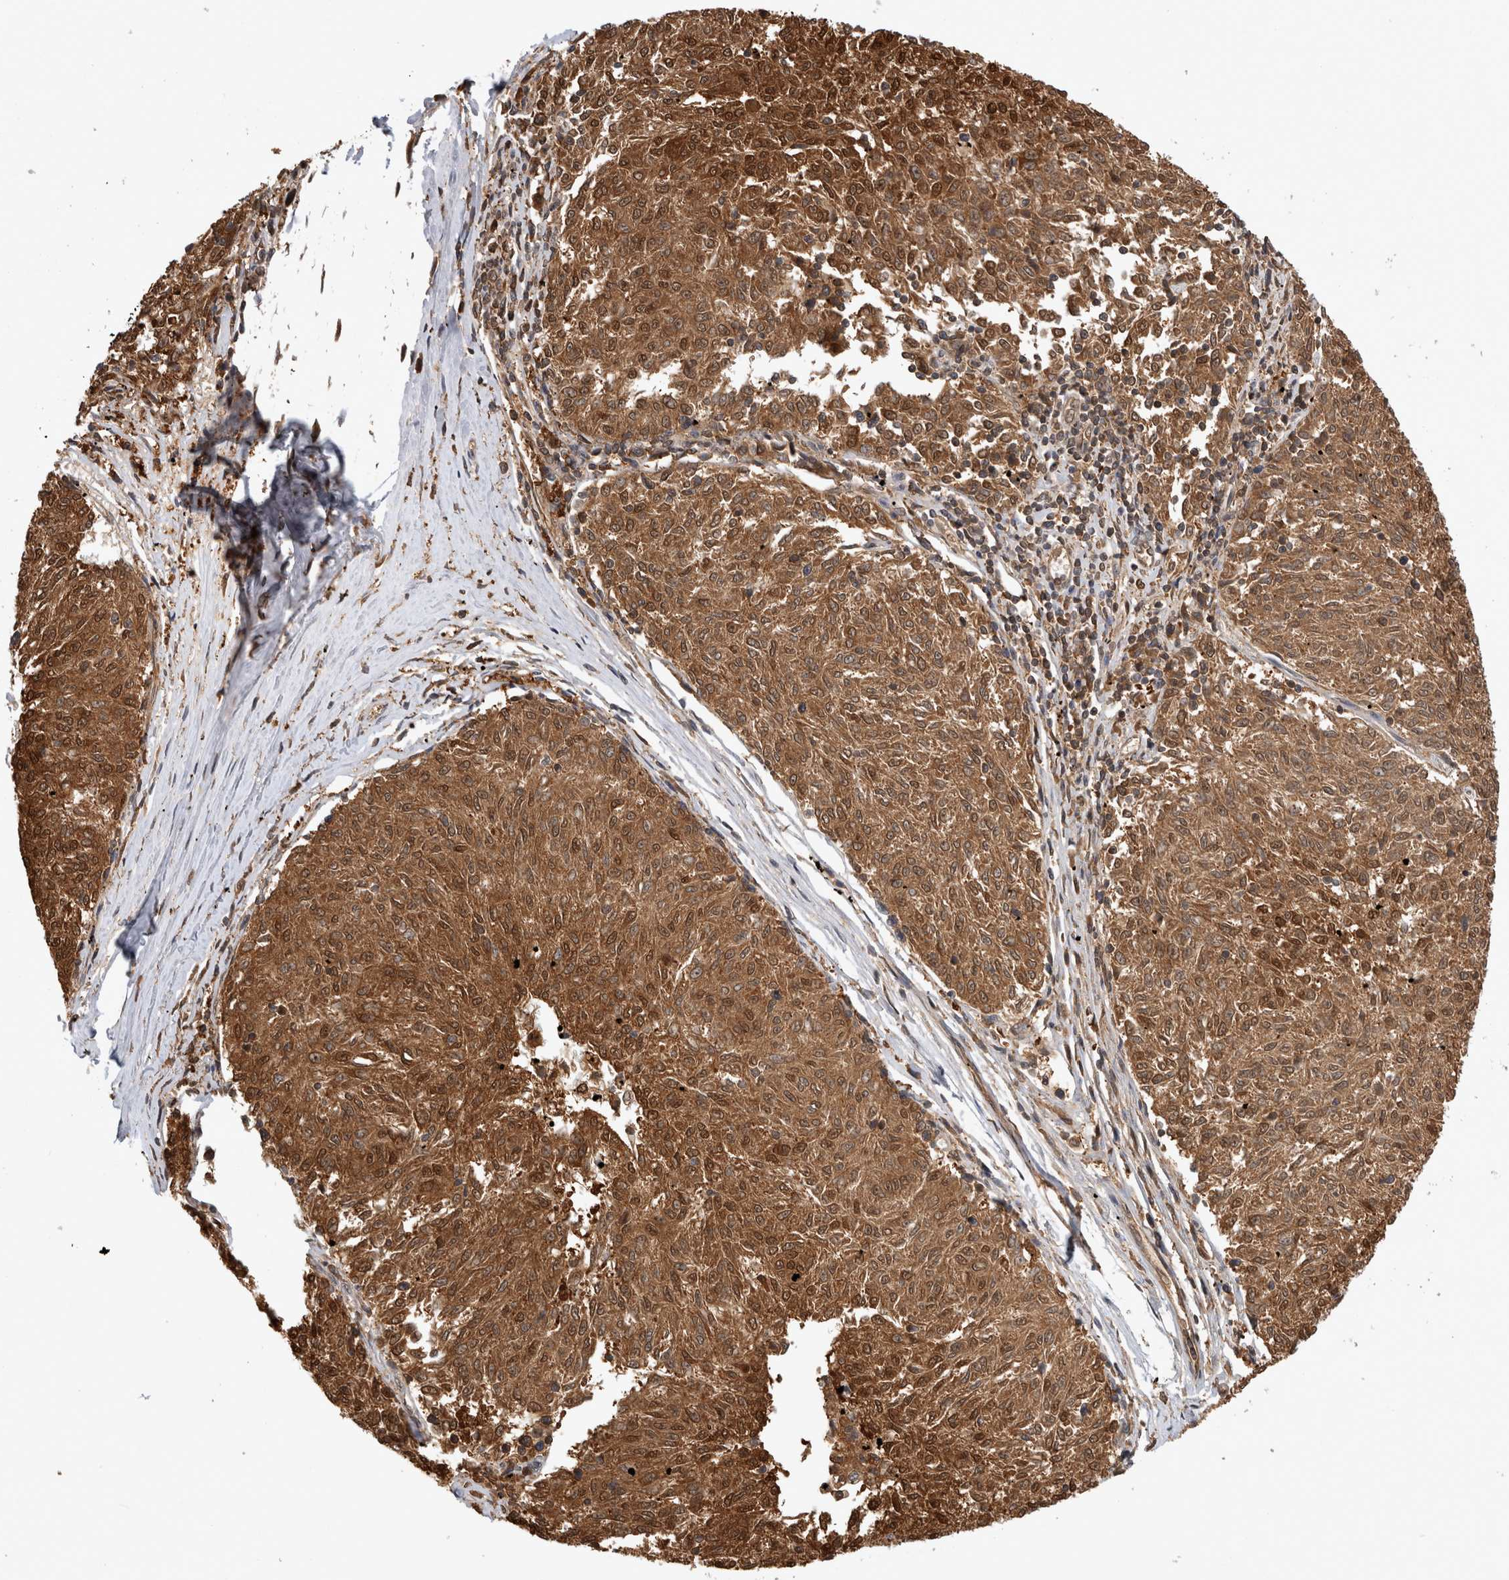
{"staining": {"intensity": "moderate", "quantity": ">75%", "location": "cytoplasmic/membranous,nuclear"}, "tissue": "melanoma", "cell_type": "Tumor cells", "image_type": "cancer", "snomed": [{"axis": "morphology", "description": "Malignant melanoma, NOS"}, {"axis": "topography", "description": "Skin"}], "caption": "Human malignant melanoma stained for a protein (brown) reveals moderate cytoplasmic/membranous and nuclear positive expression in about >75% of tumor cells.", "gene": "ASTN2", "patient": {"sex": "female", "age": 72}}